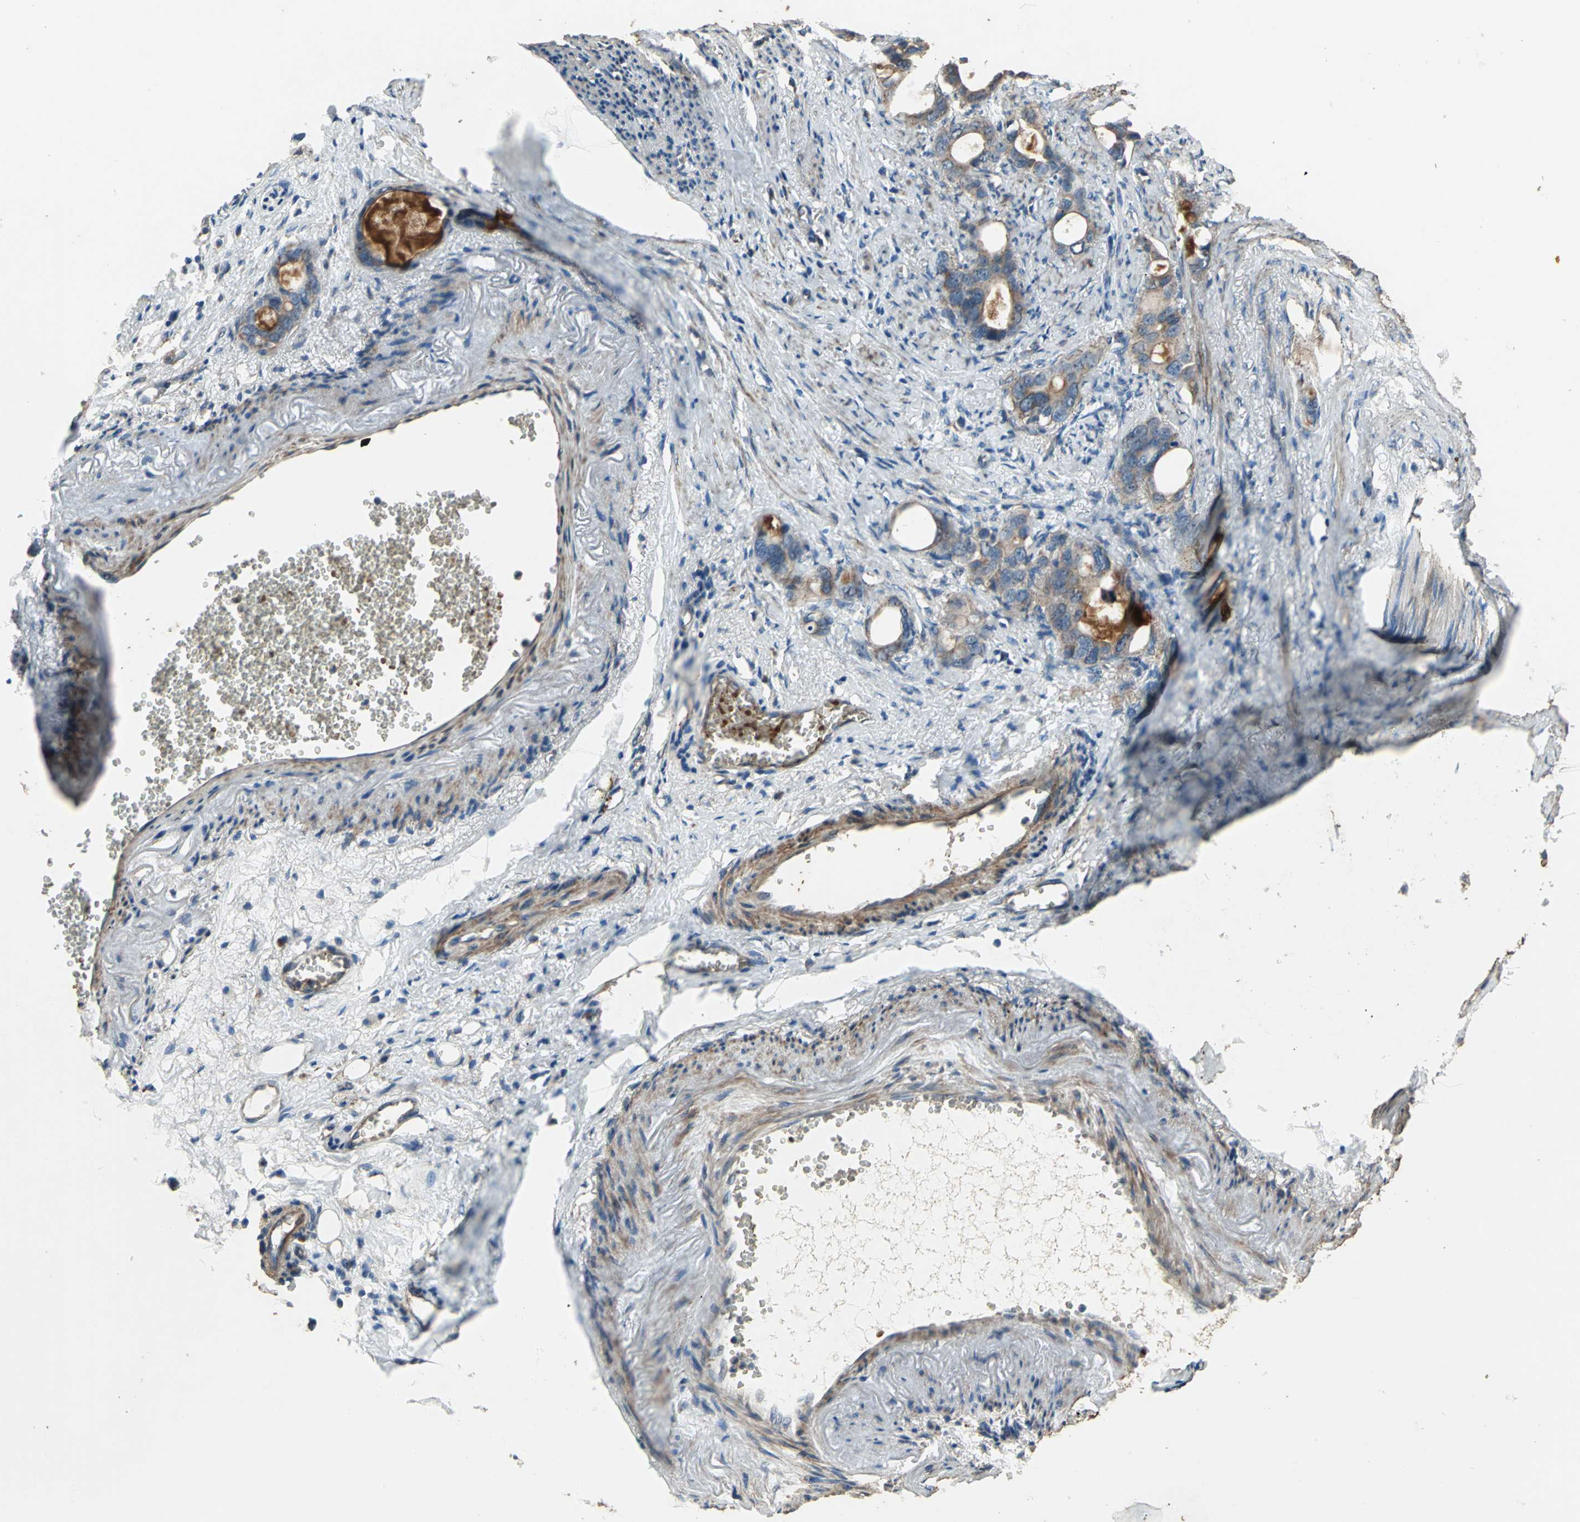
{"staining": {"intensity": "strong", "quantity": ">75%", "location": "cytoplasmic/membranous"}, "tissue": "stomach cancer", "cell_type": "Tumor cells", "image_type": "cancer", "snomed": [{"axis": "morphology", "description": "Adenocarcinoma, NOS"}, {"axis": "topography", "description": "Stomach"}], "caption": "IHC staining of stomach cancer (adenocarcinoma), which displays high levels of strong cytoplasmic/membranous staining in approximately >75% of tumor cells indicating strong cytoplasmic/membranous protein expression. The staining was performed using DAB (brown) for protein detection and nuclei were counterstained in hematoxylin (blue).", "gene": "POLRMT", "patient": {"sex": "female", "age": 75}}